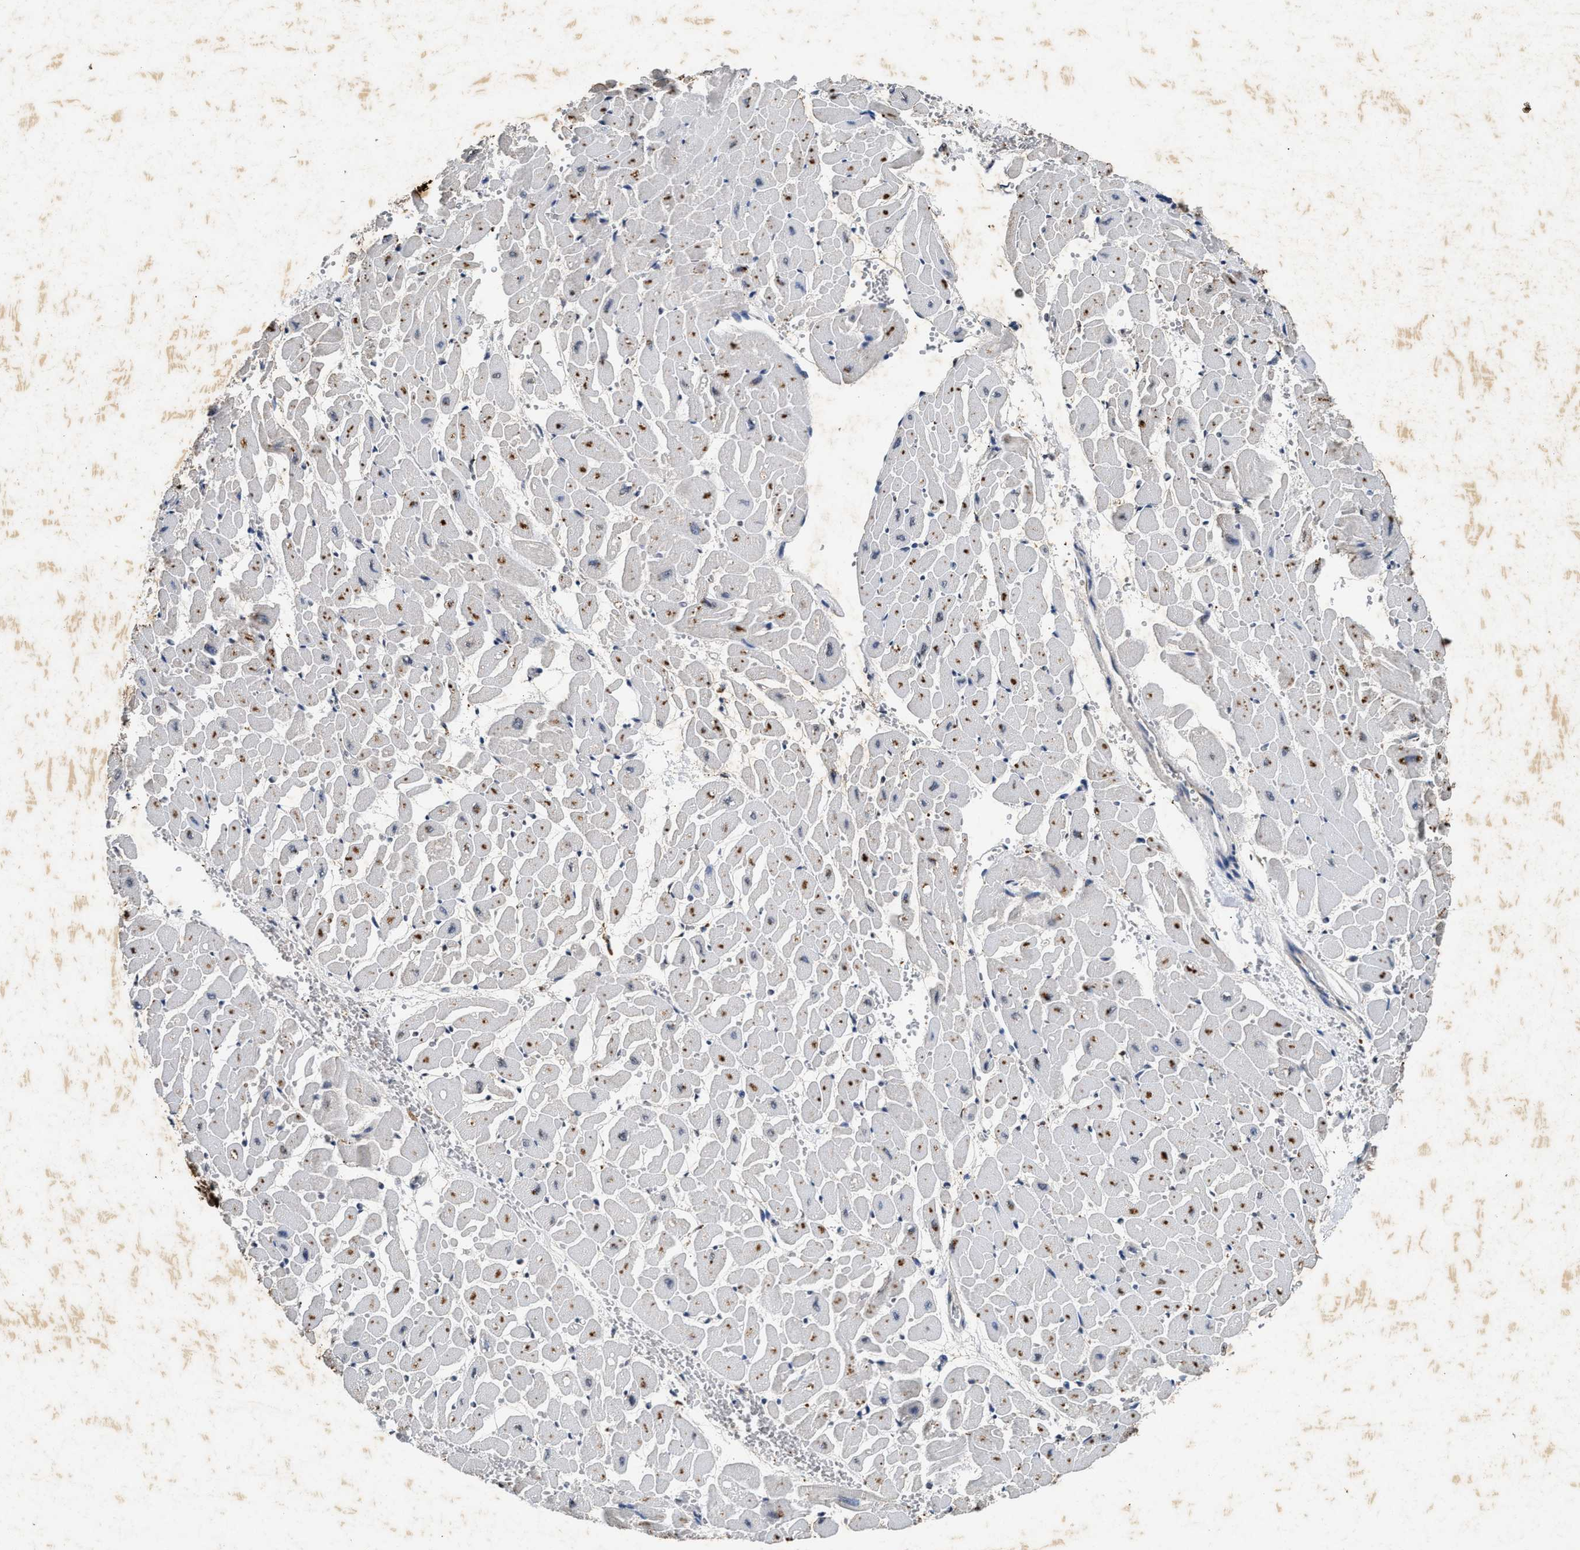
{"staining": {"intensity": "moderate", "quantity": "25%-75%", "location": "cytoplasmic/membranous"}, "tissue": "heart muscle", "cell_type": "Cardiomyocytes", "image_type": "normal", "snomed": [{"axis": "morphology", "description": "Normal tissue, NOS"}, {"axis": "topography", "description": "Heart"}], "caption": "High-power microscopy captured an IHC micrograph of unremarkable heart muscle, revealing moderate cytoplasmic/membranous positivity in approximately 25%-75% of cardiomyocytes. The protein of interest is shown in brown color, while the nuclei are stained blue.", "gene": "ACOX1", "patient": {"sex": "male", "age": 45}}